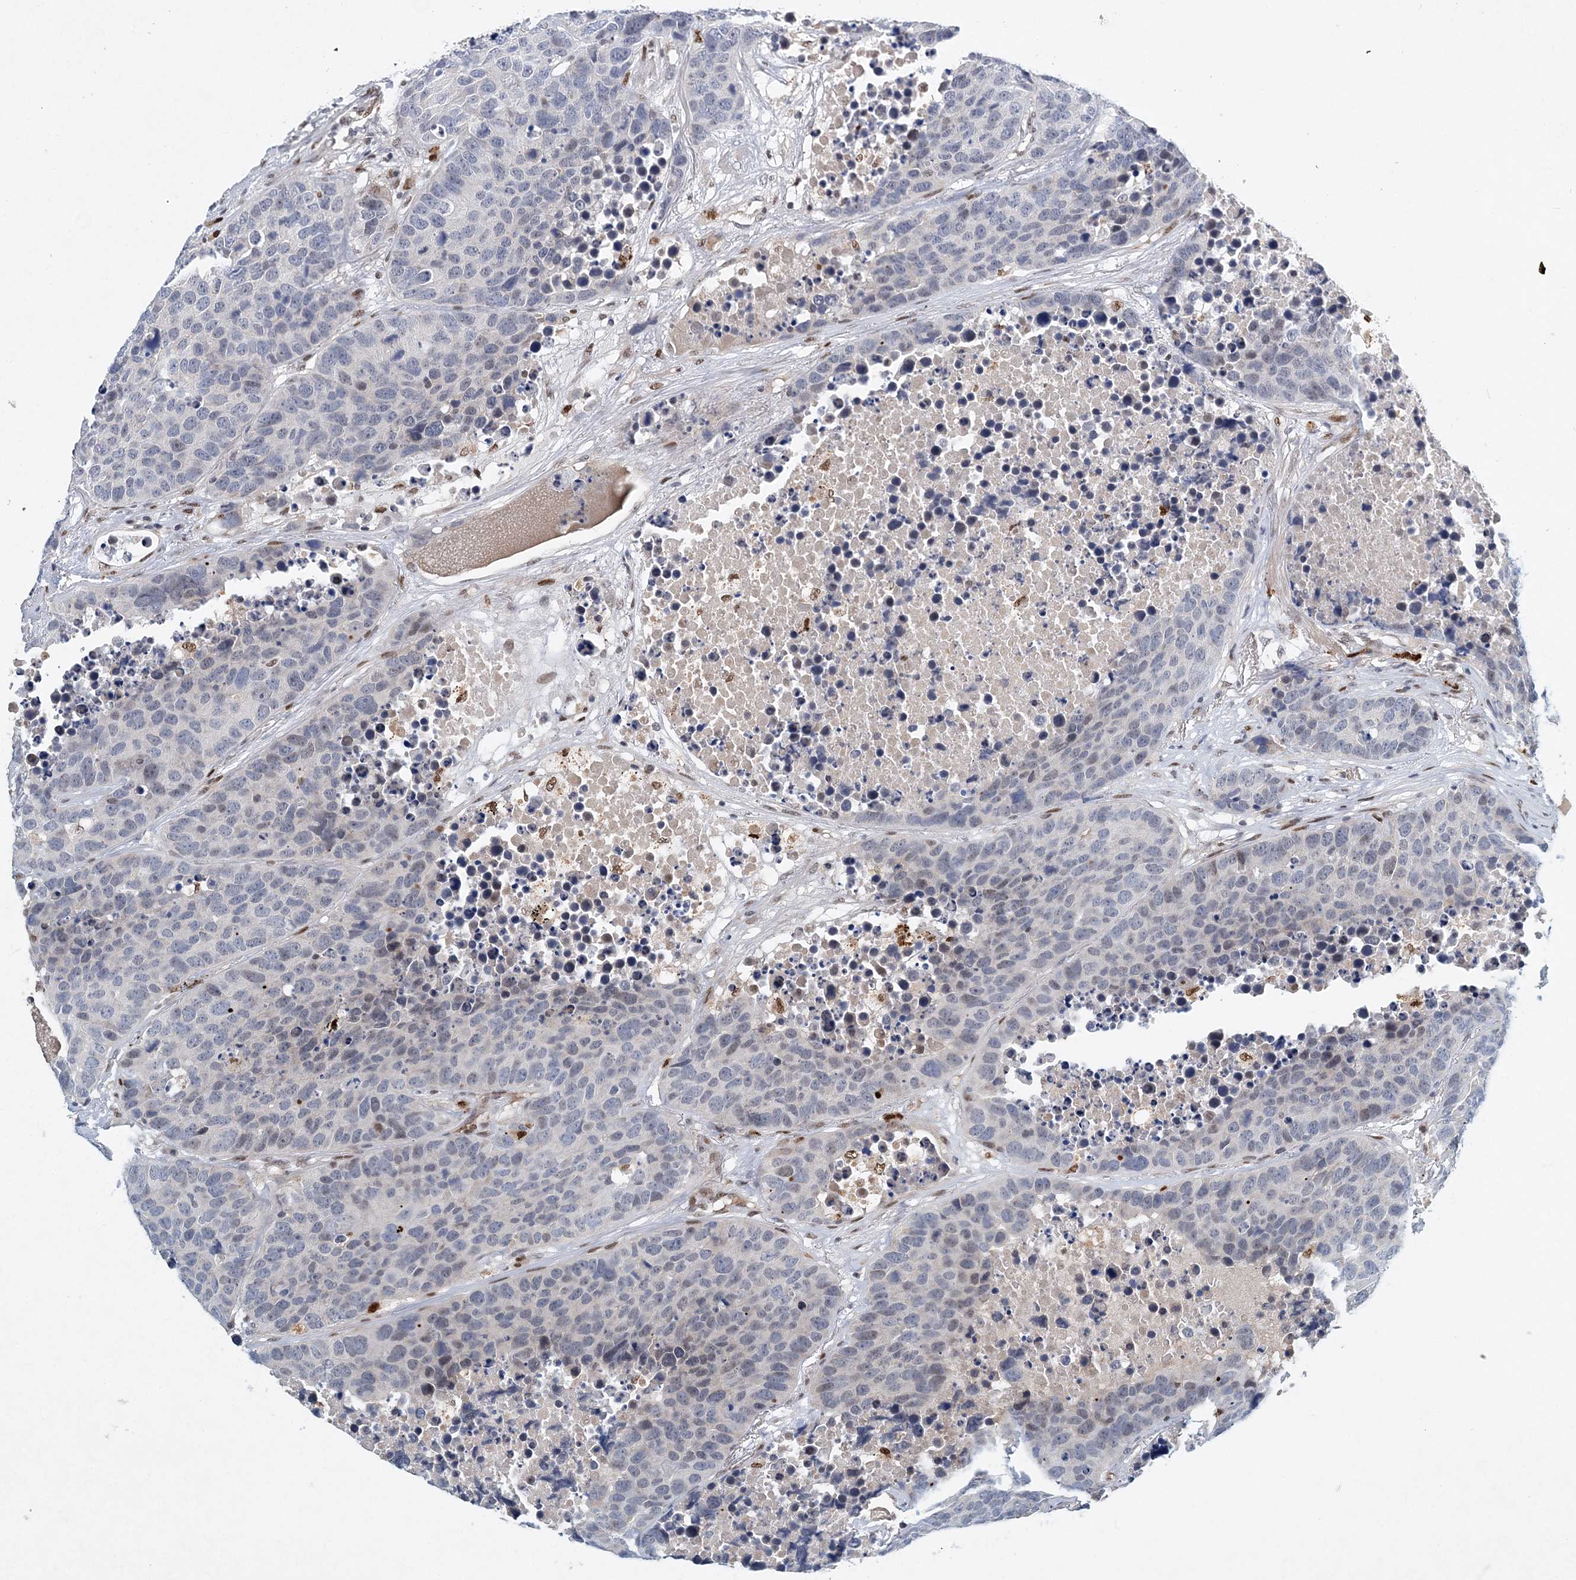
{"staining": {"intensity": "negative", "quantity": "none", "location": "none"}, "tissue": "carcinoid", "cell_type": "Tumor cells", "image_type": "cancer", "snomed": [{"axis": "morphology", "description": "Carcinoid, malignant, NOS"}, {"axis": "topography", "description": "Lung"}], "caption": "DAB immunohistochemical staining of human carcinoid (malignant) shows no significant expression in tumor cells.", "gene": "KPNA4", "patient": {"sex": "male", "age": 60}}